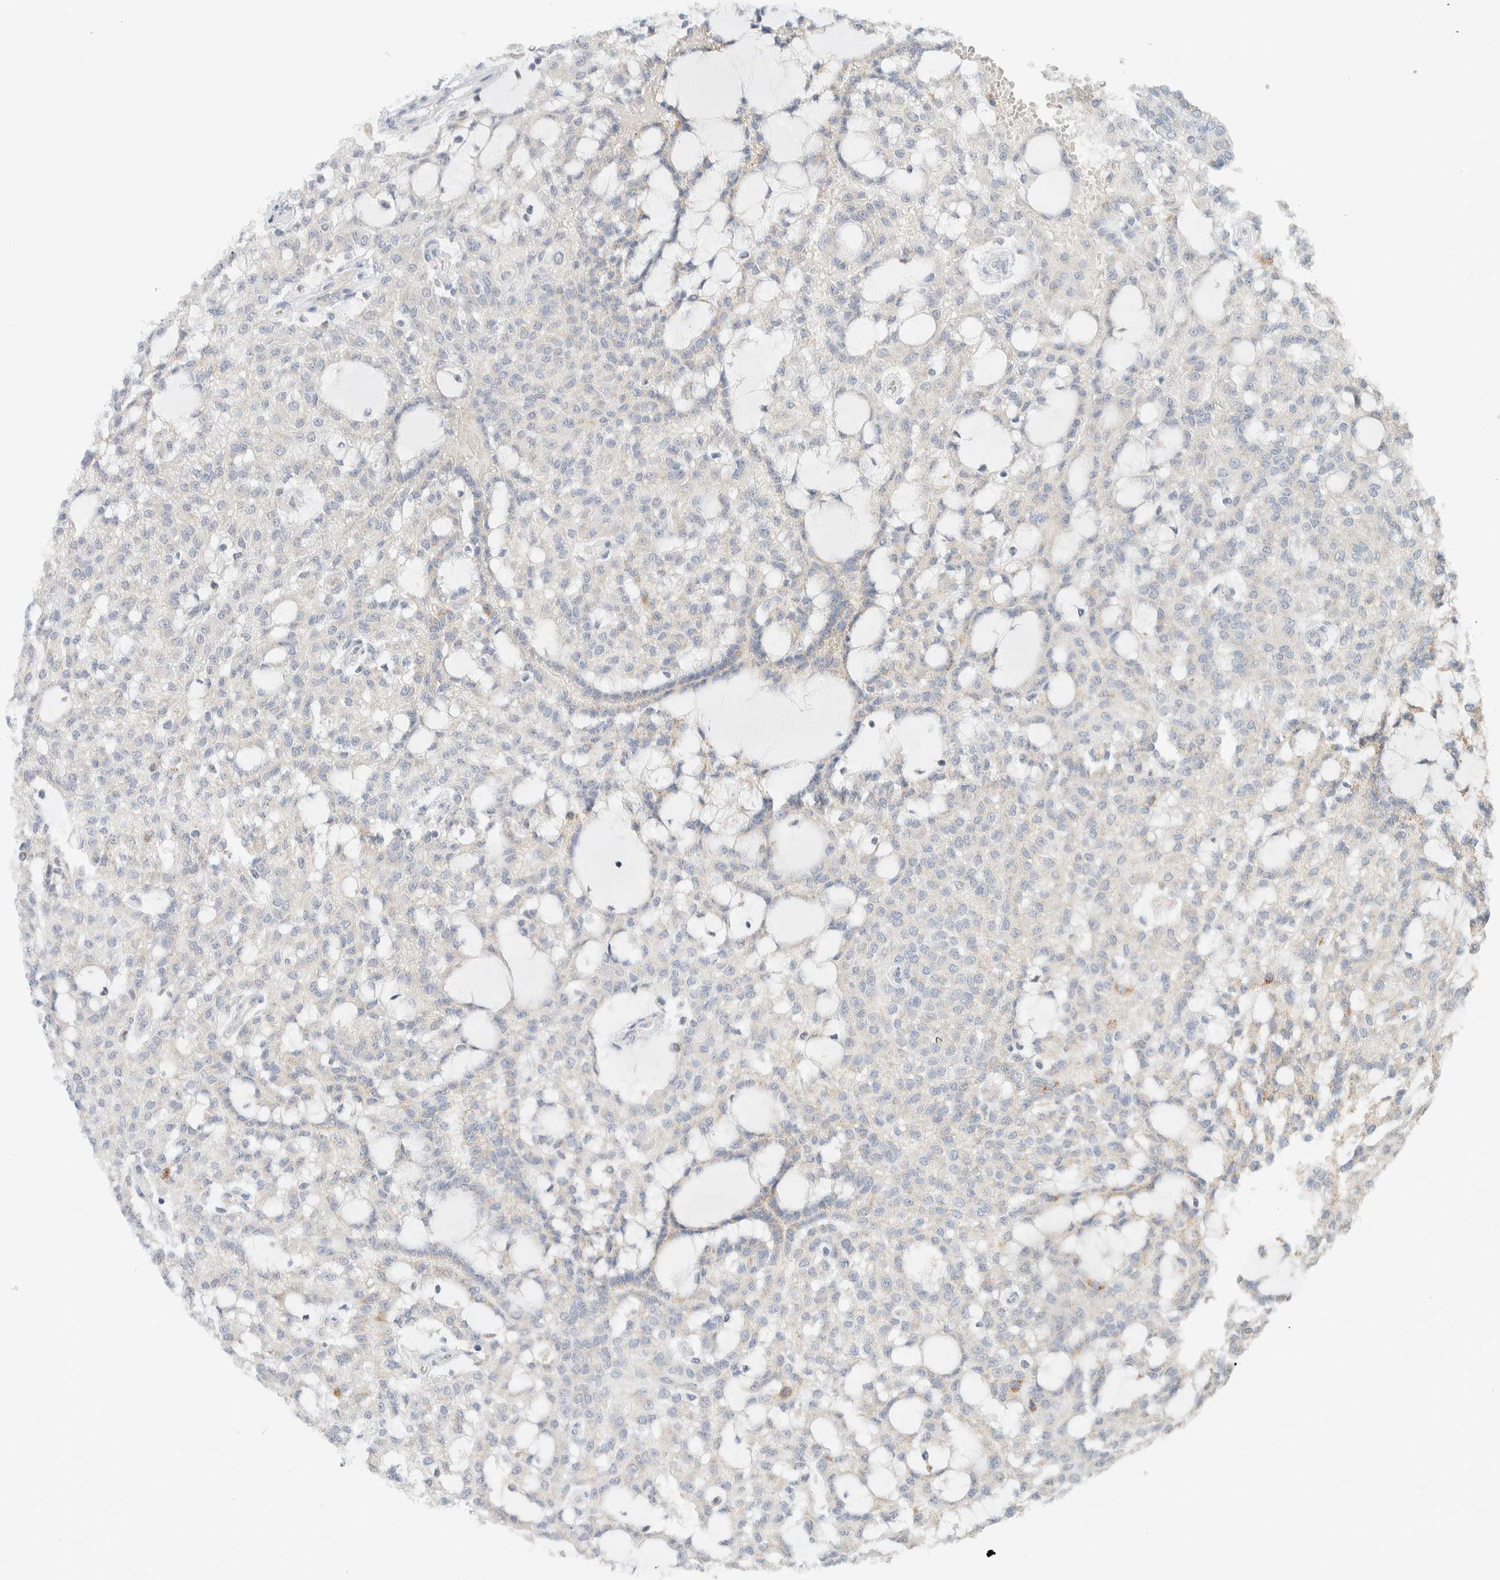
{"staining": {"intensity": "weak", "quantity": "<25%", "location": "cytoplasmic/membranous"}, "tissue": "renal cancer", "cell_type": "Tumor cells", "image_type": "cancer", "snomed": [{"axis": "morphology", "description": "Adenocarcinoma, NOS"}, {"axis": "topography", "description": "Kidney"}], "caption": "Histopathology image shows no protein staining in tumor cells of renal cancer (adenocarcinoma) tissue.", "gene": "HDHD3", "patient": {"sex": "male", "age": 63}}